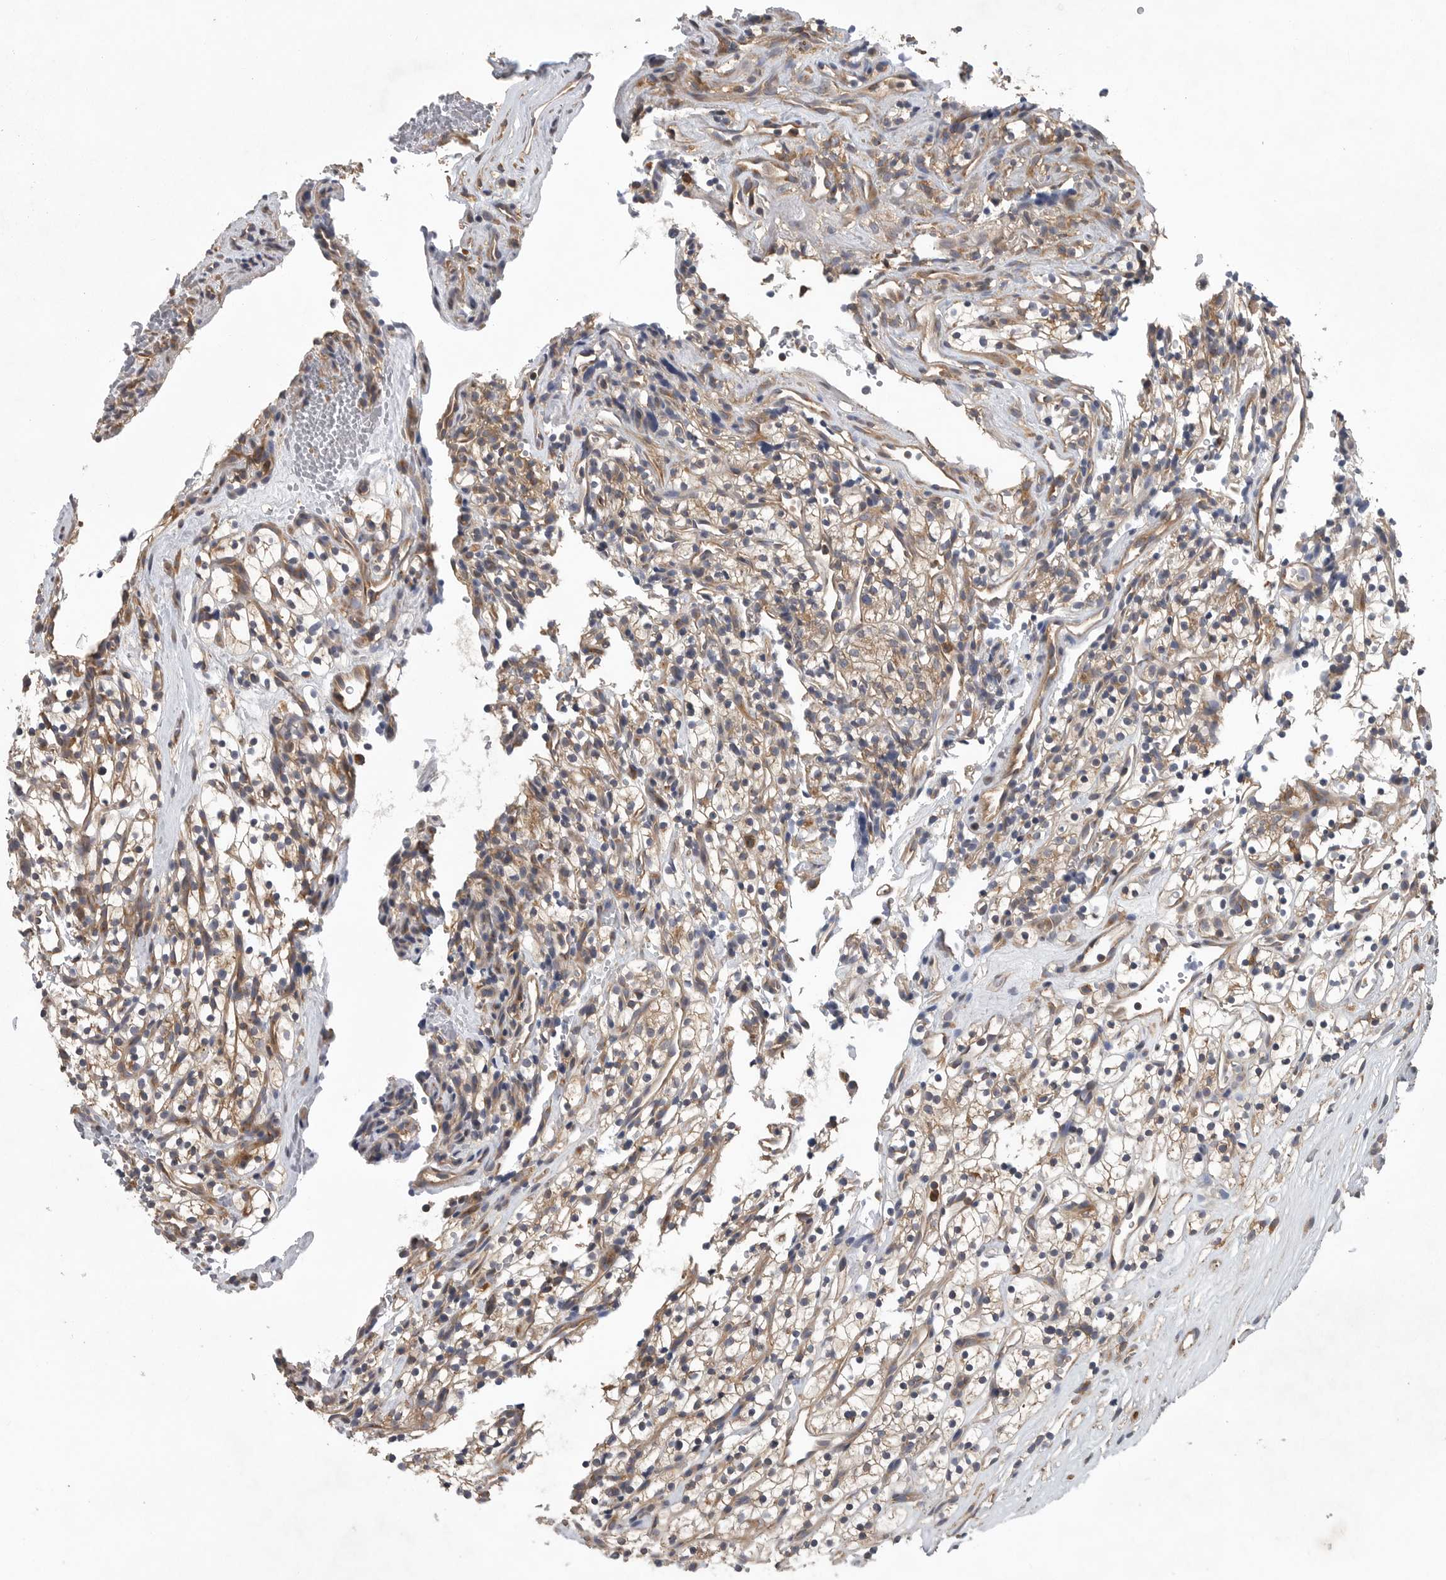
{"staining": {"intensity": "weak", "quantity": ">75%", "location": "cytoplasmic/membranous"}, "tissue": "renal cancer", "cell_type": "Tumor cells", "image_type": "cancer", "snomed": [{"axis": "morphology", "description": "Adenocarcinoma, NOS"}, {"axis": "topography", "description": "Kidney"}], "caption": "Renal adenocarcinoma stained with a brown dye reveals weak cytoplasmic/membranous positive expression in approximately >75% of tumor cells.", "gene": "OXR1", "patient": {"sex": "female", "age": 57}}